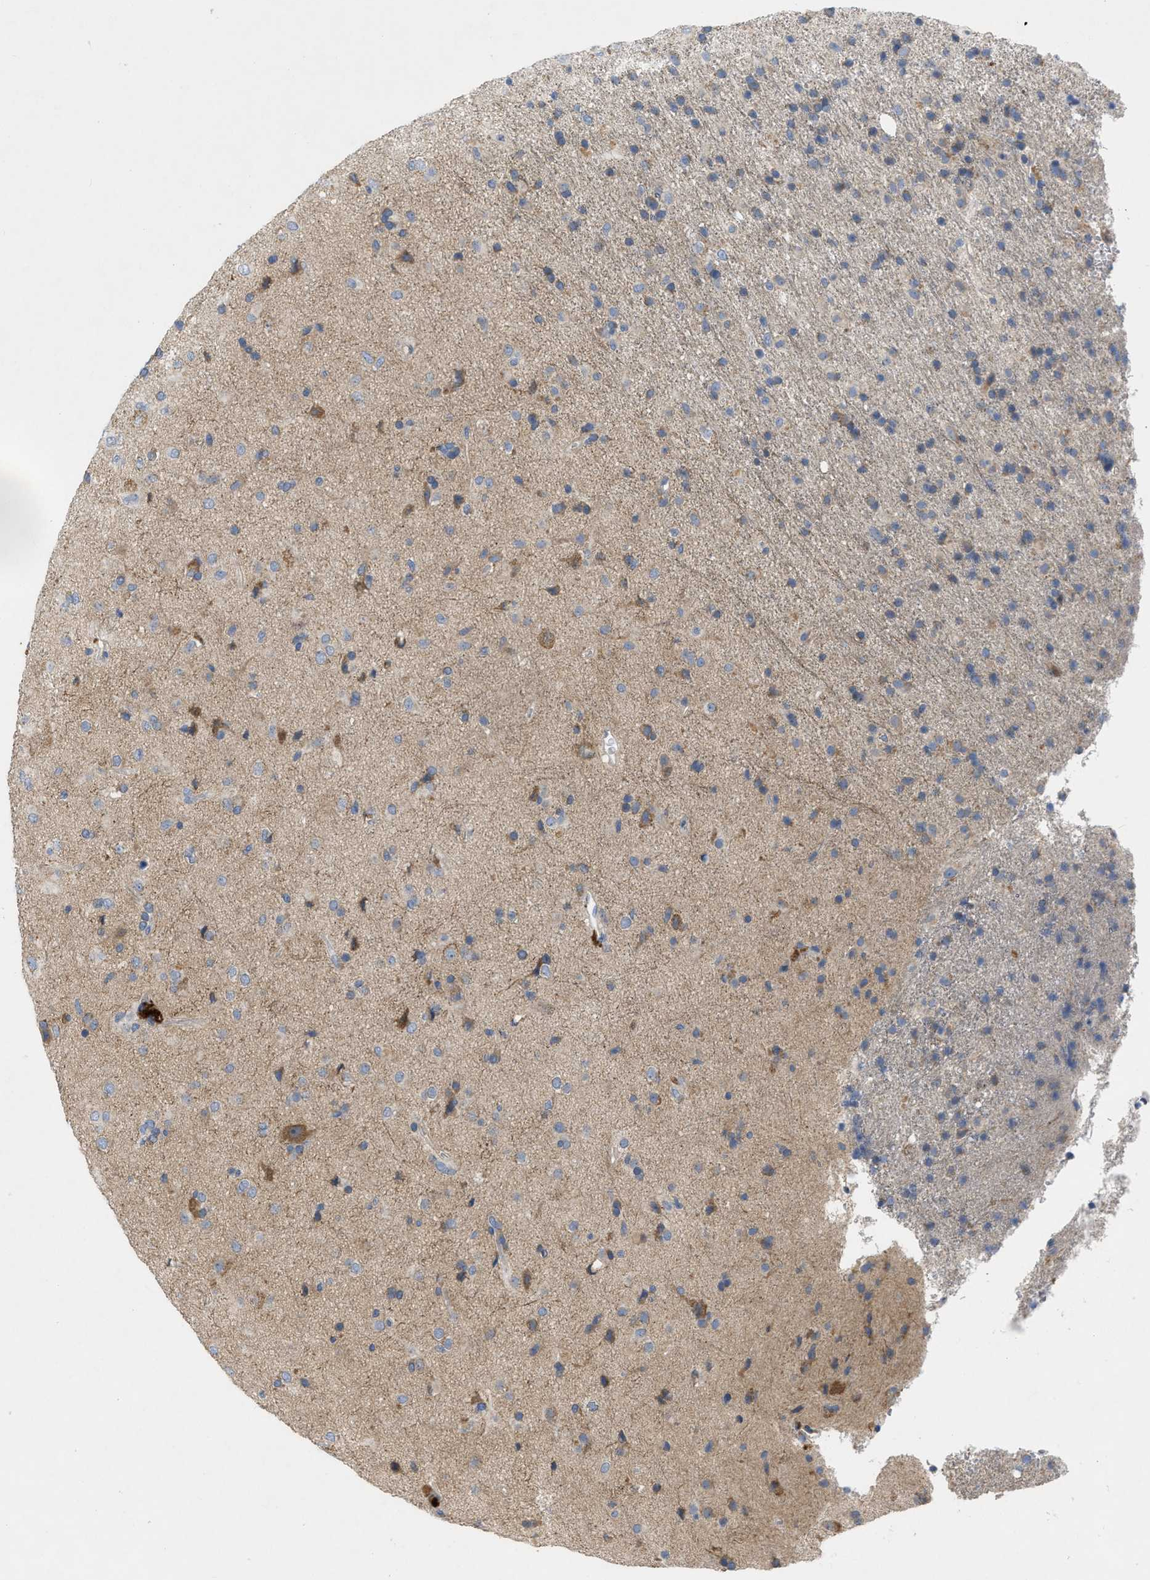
{"staining": {"intensity": "moderate", "quantity": "<25%", "location": "cytoplasmic/membranous"}, "tissue": "glioma", "cell_type": "Tumor cells", "image_type": "cancer", "snomed": [{"axis": "morphology", "description": "Glioma, malignant, Low grade"}, {"axis": "topography", "description": "Brain"}], "caption": "DAB (3,3'-diaminobenzidine) immunohistochemical staining of human malignant glioma (low-grade) displays moderate cytoplasmic/membranous protein staining in approximately <25% of tumor cells.", "gene": "TMEM131", "patient": {"sex": "male", "age": 65}}